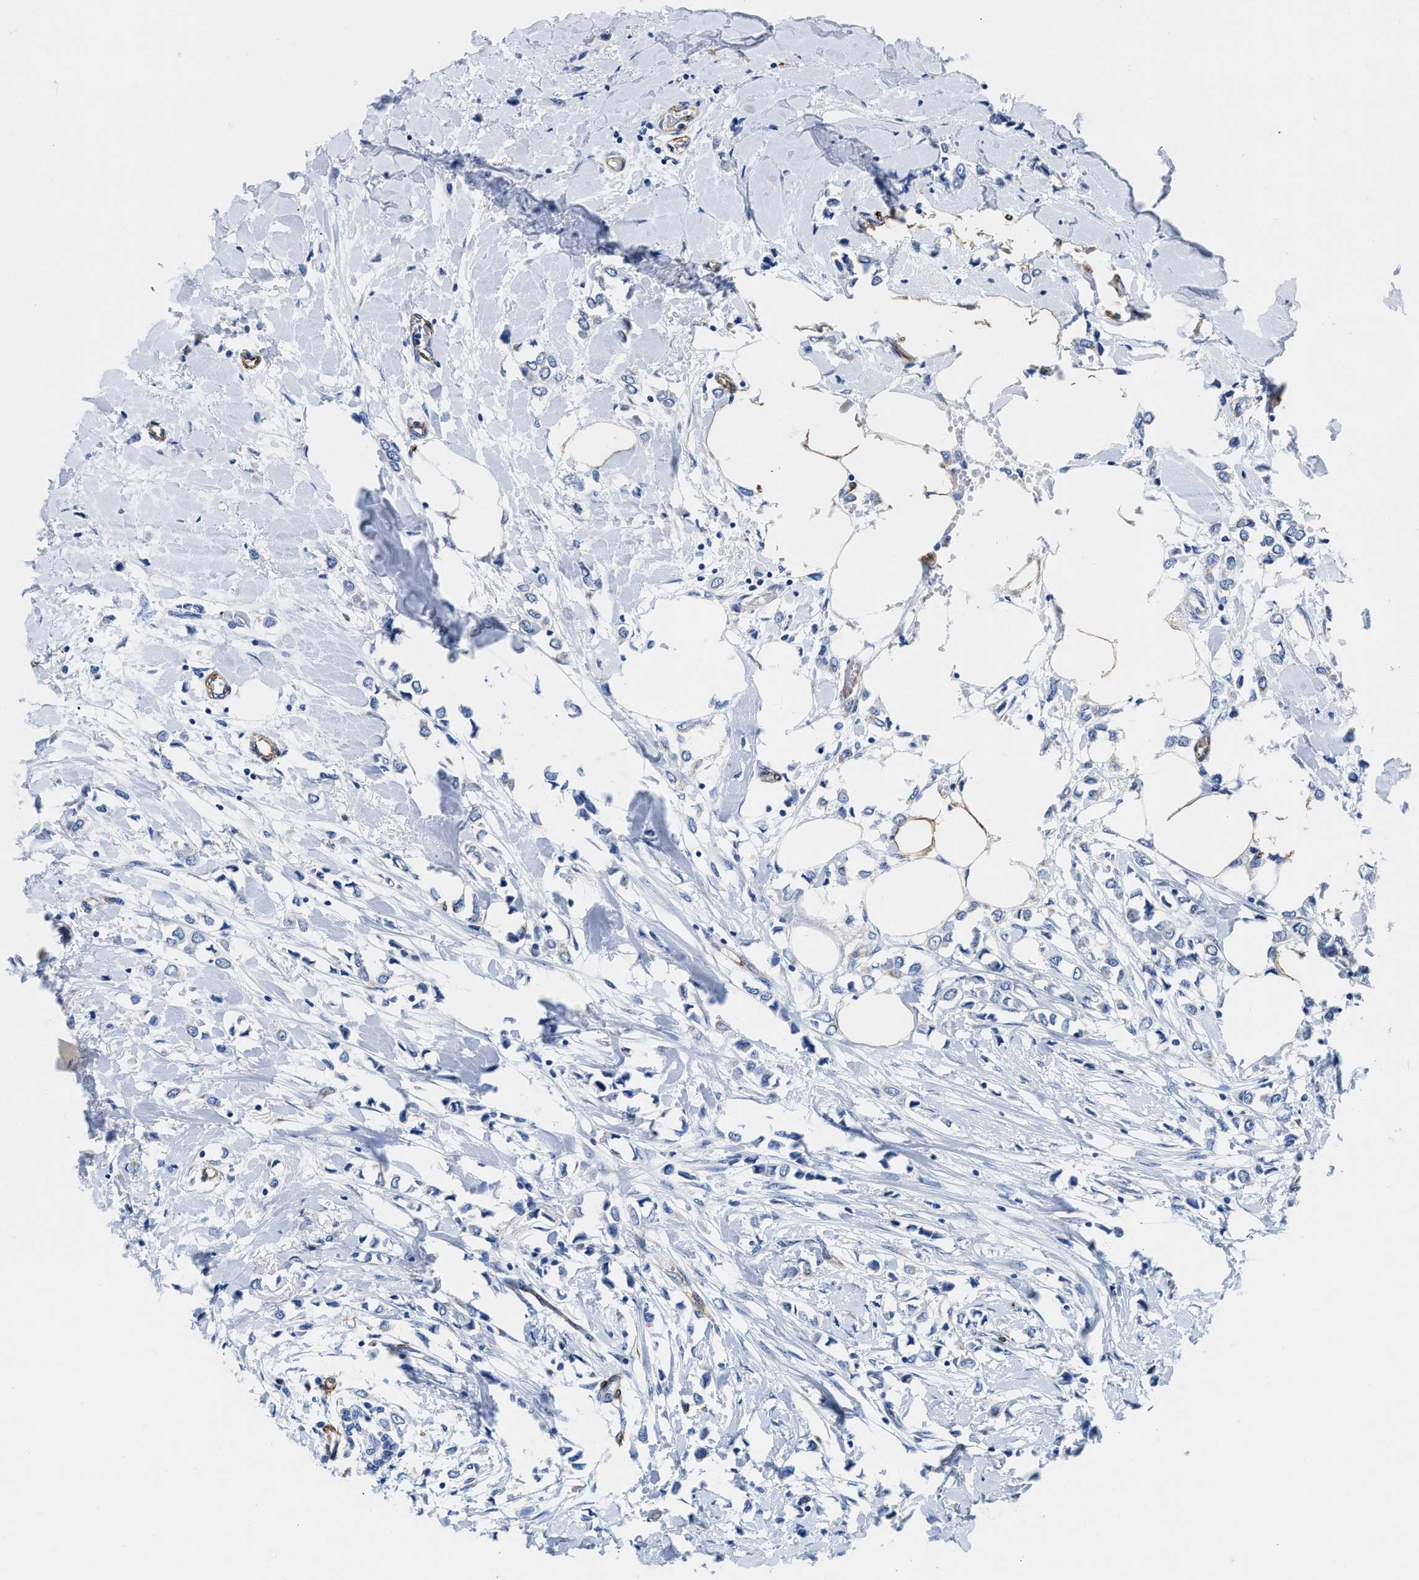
{"staining": {"intensity": "negative", "quantity": "none", "location": "none"}, "tissue": "breast cancer", "cell_type": "Tumor cells", "image_type": "cancer", "snomed": [{"axis": "morphology", "description": "Lobular carcinoma"}, {"axis": "topography", "description": "Breast"}], "caption": "DAB immunohistochemical staining of human lobular carcinoma (breast) demonstrates no significant positivity in tumor cells.", "gene": "TVP23B", "patient": {"sex": "female", "age": 51}}